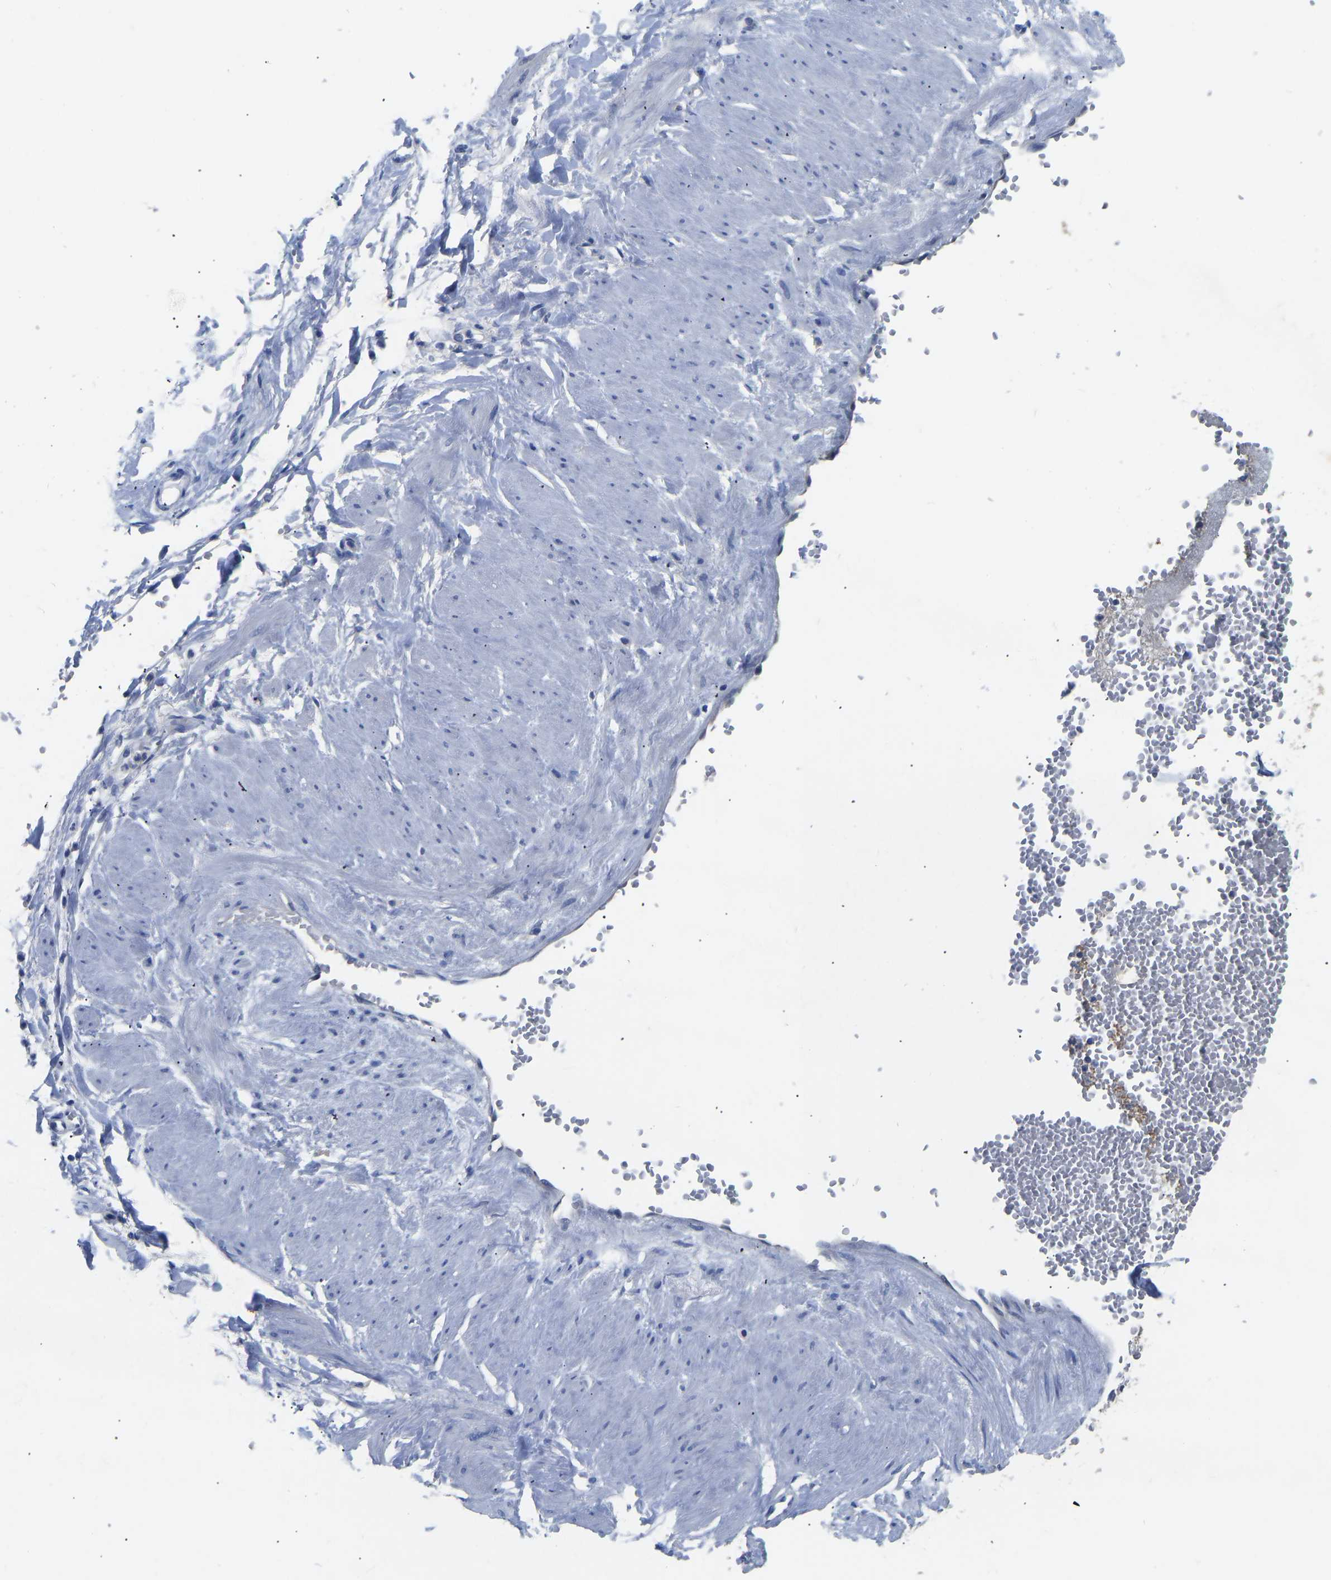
{"staining": {"intensity": "negative", "quantity": "none", "location": "none"}, "tissue": "adipose tissue", "cell_type": "Adipocytes", "image_type": "normal", "snomed": [{"axis": "morphology", "description": "Normal tissue, NOS"}, {"axis": "topography", "description": "Soft tissue"}], "caption": "IHC histopathology image of unremarkable adipose tissue: adipose tissue stained with DAB (3,3'-diaminobenzidine) reveals no significant protein expression in adipocytes.", "gene": "RBP1", "patient": {"sex": "male", "age": 72}}